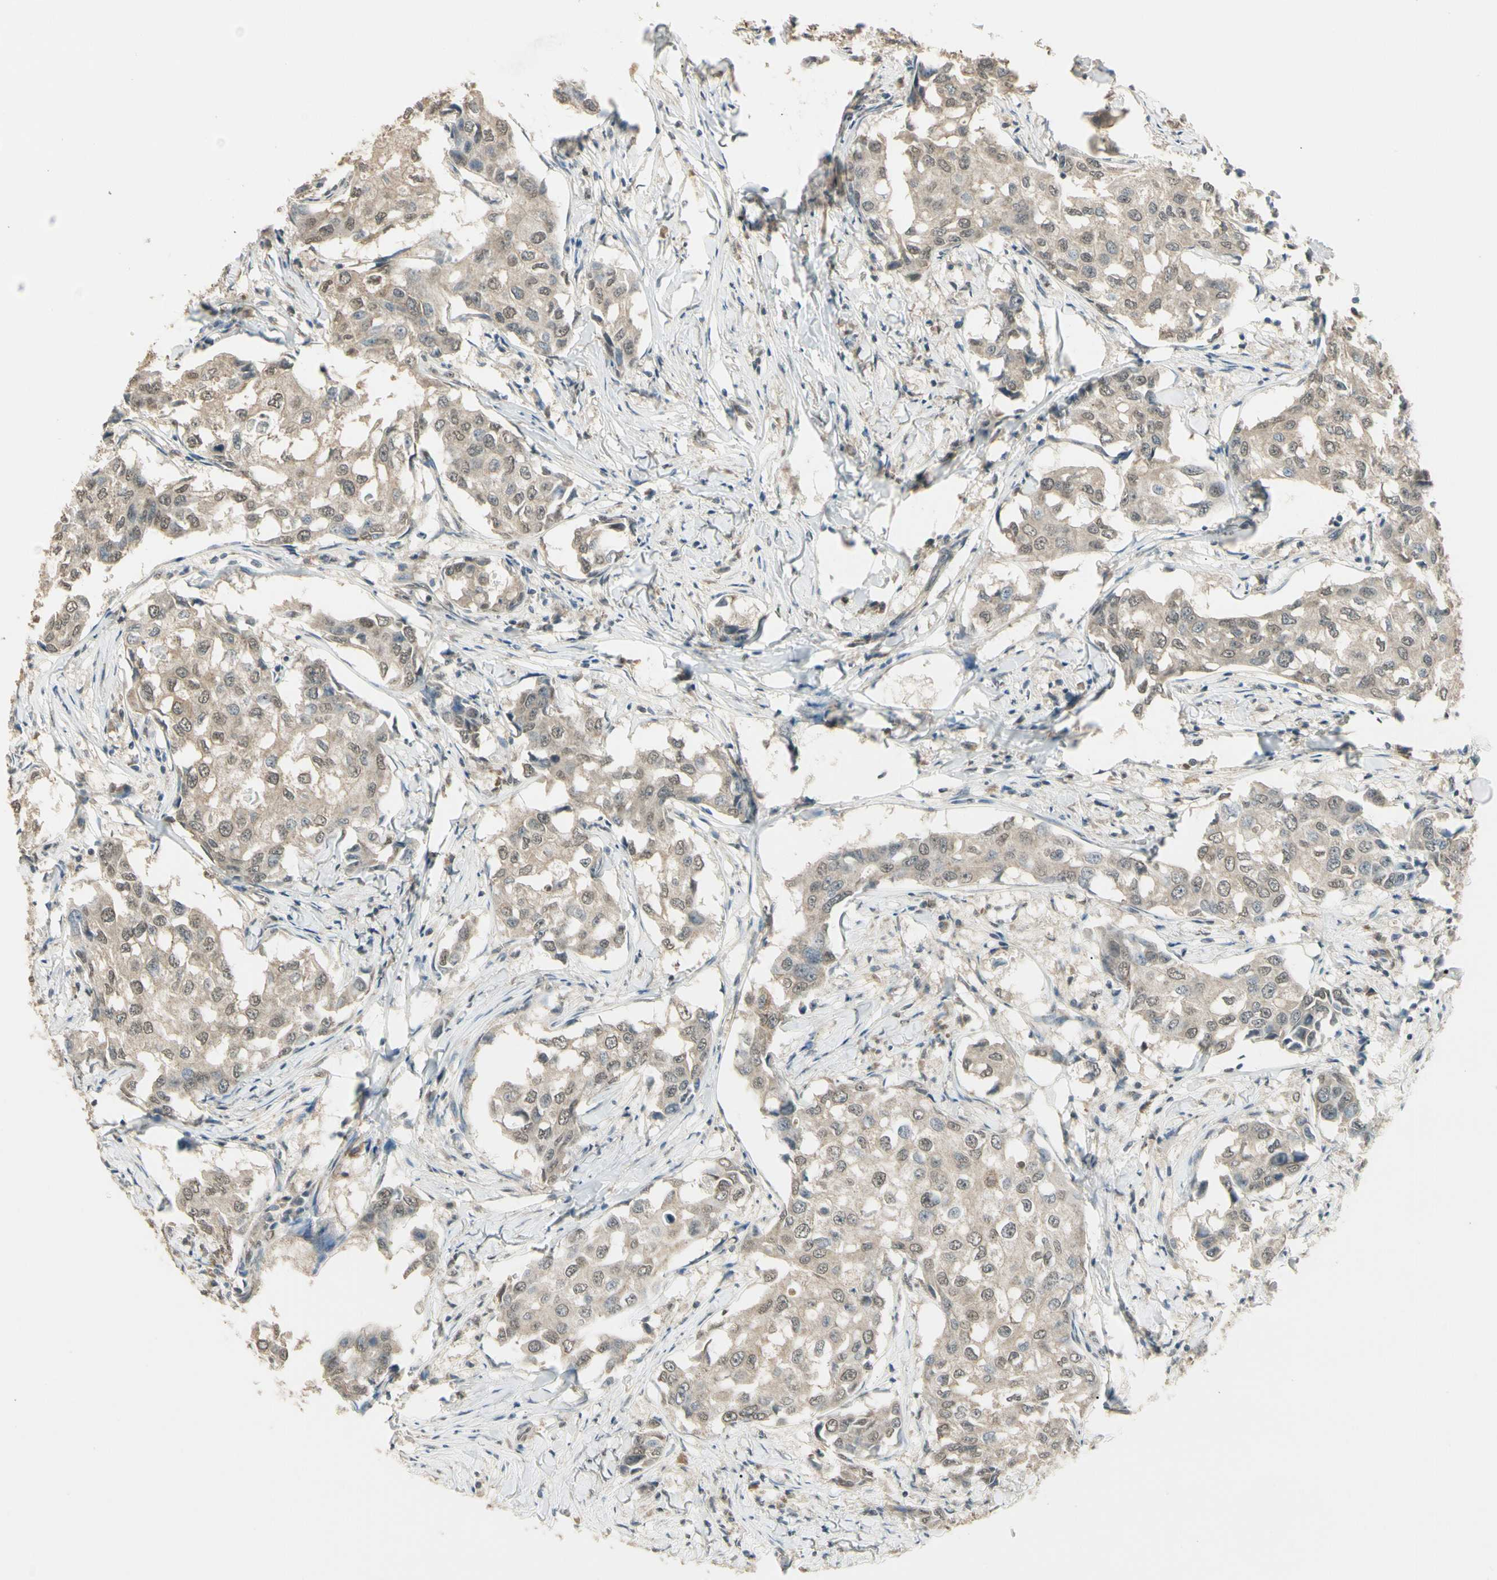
{"staining": {"intensity": "weak", "quantity": ">75%", "location": "cytoplasmic/membranous"}, "tissue": "breast cancer", "cell_type": "Tumor cells", "image_type": "cancer", "snomed": [{"axis": "morphology", "description": "Duct carcinoma"}, {"axis": "topography", "description": "Breast"}], "caption": "Protein staining of breast intraductal carcinoma tissue displays weak cytoplasmic/membranous positivity in approximately >75% of tumor cells.", "gene": "SGCA", "patient": {"sex": "female", "age": 27}}